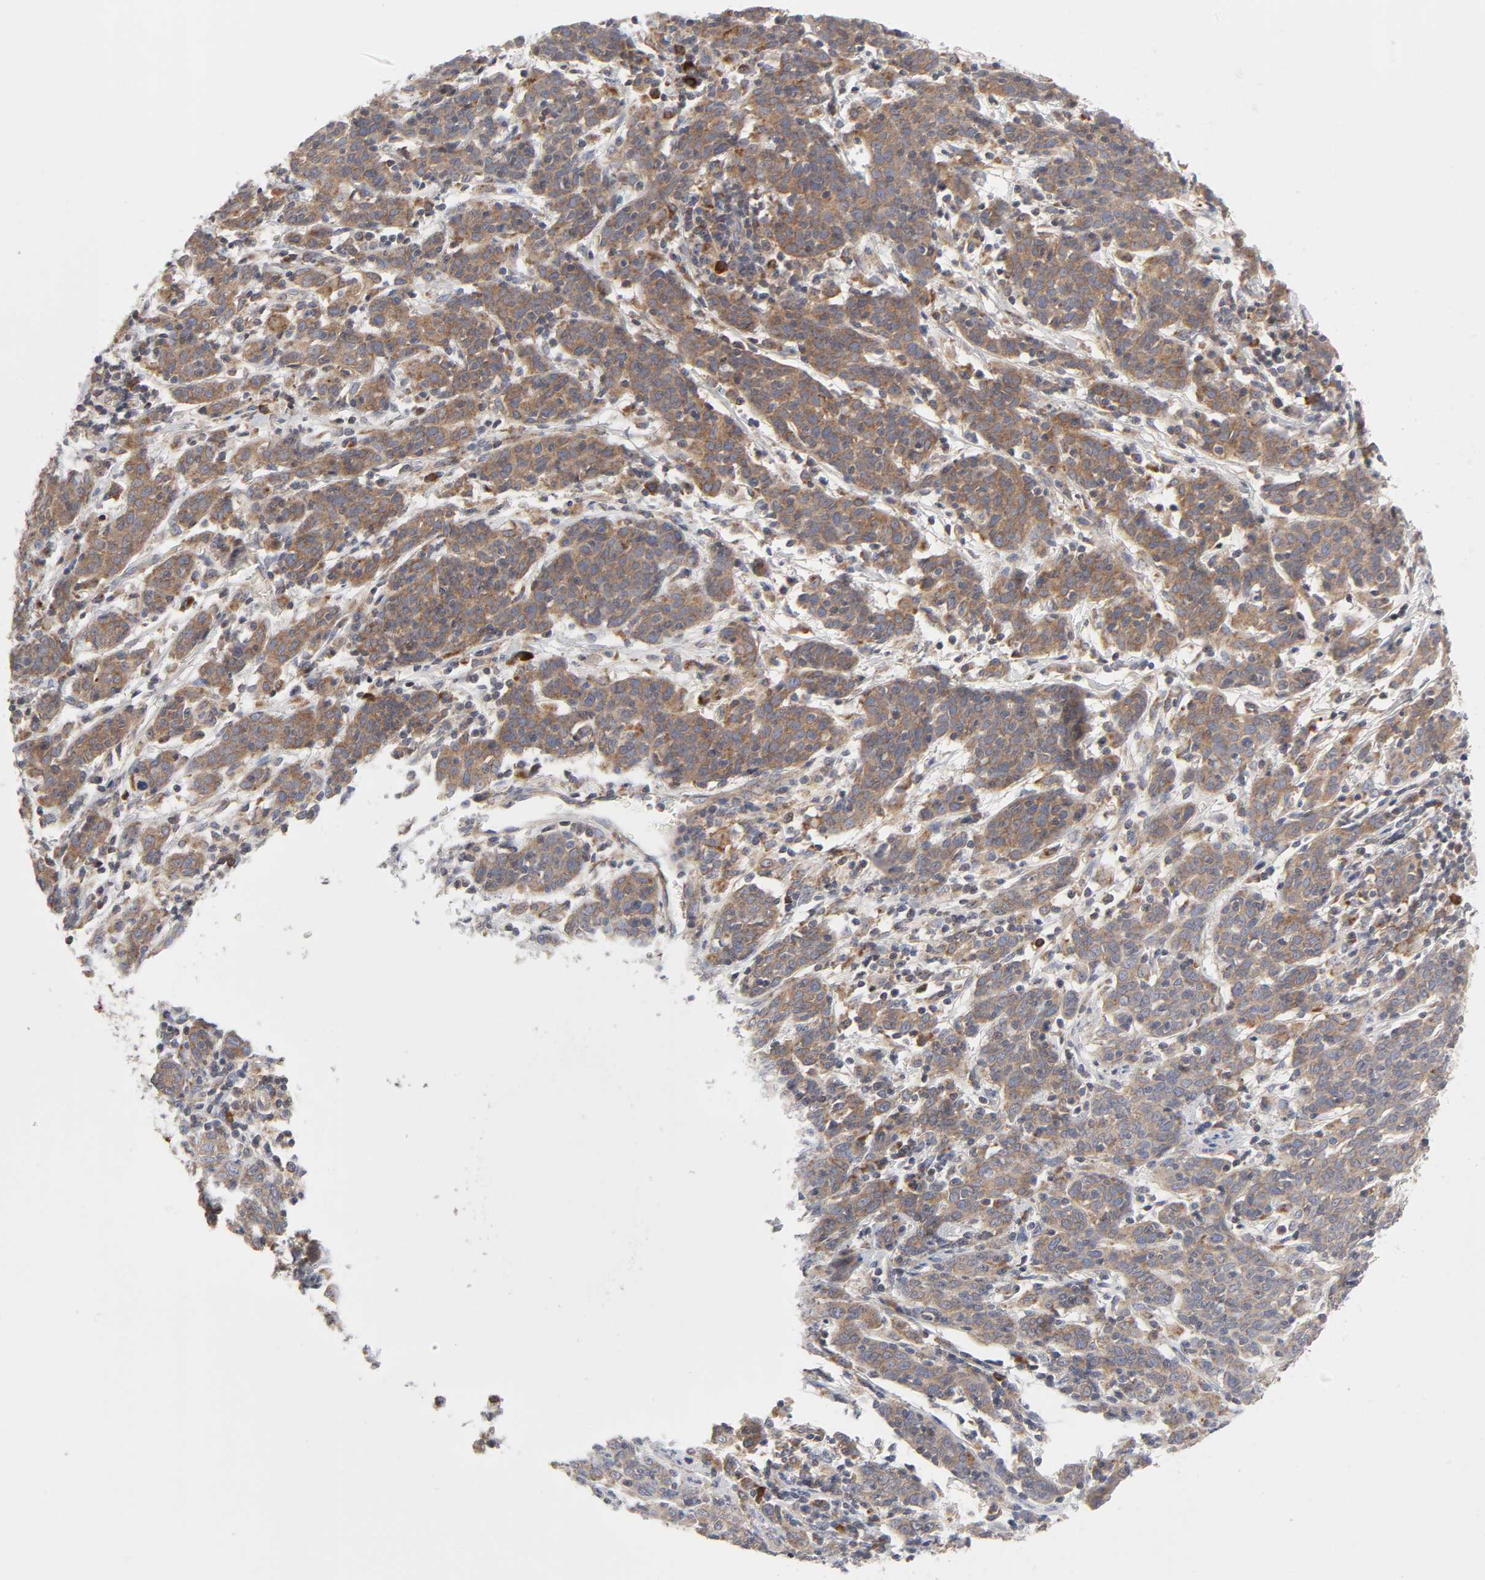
{"staining": {"intensity": "moderate", "quantity": ">75%", "location": "cytoplasmic/membranous"}, "tissue": "cervical cancer", "cell_type": "Tumor cells", "image_type": "cancer", "snomed": [{"axis": "morphology", "description": "Normal tissue, NOS"}, {"axis": "morphology", "description": "Squamous cell carcinoma, NOS"}, {"axis": "topography", "description": "Cervix"}], "caption": "High-power microscopy captured an immunohistochemistry (IHC) micrograph of squamous cell carcinoma (cervical), revealing moderate cytoplasmic/membranous expression in approximately >75% of tumor cells.", "gene": "IL4R", "patient": {"sex": "female", "age": 67}}